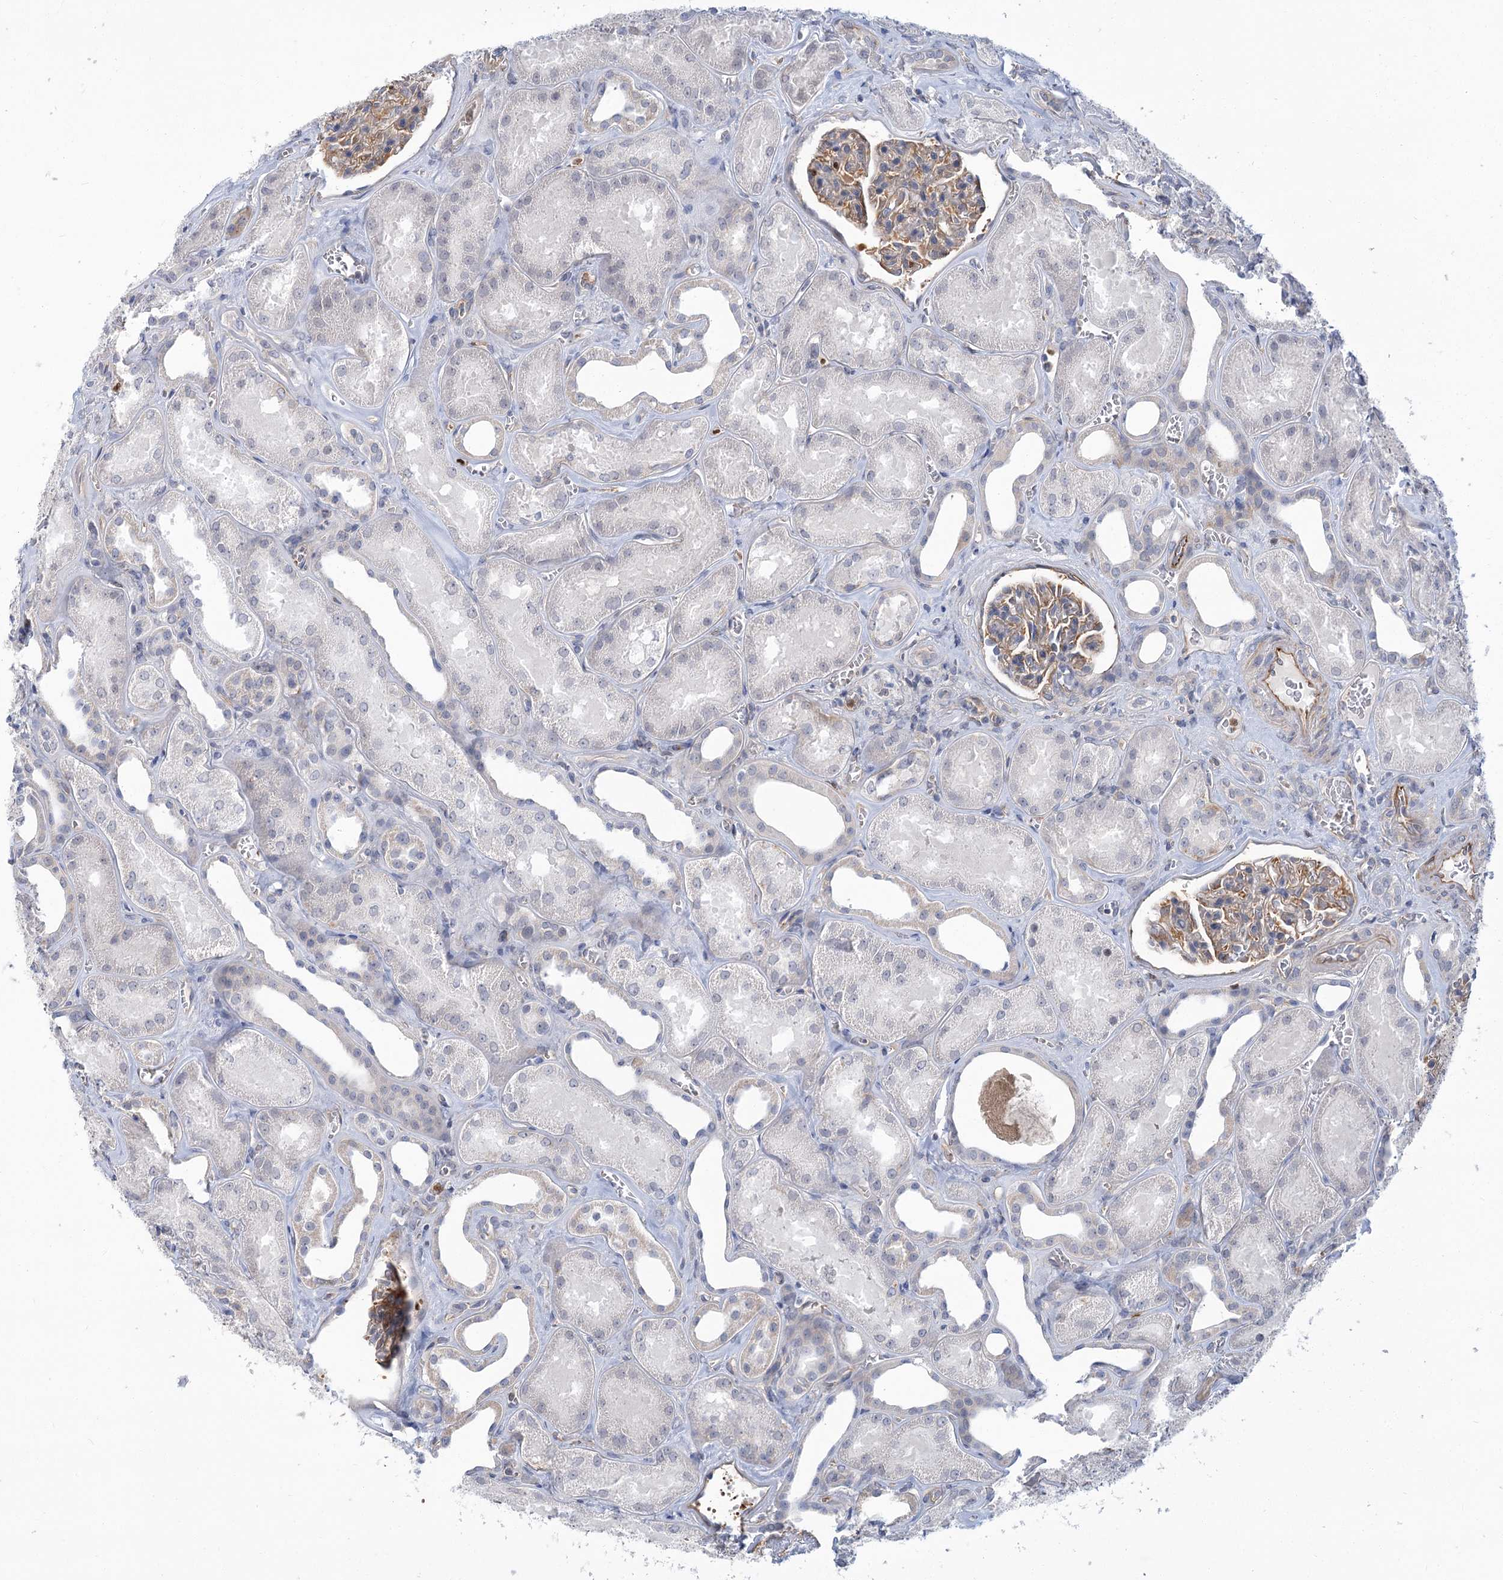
{"staining": {"intensity": "moderate", "quantity": "25%-75%", "location": "cytoplasmic/membranous"}, "tissue": "kidney", "cell_type": "Cells in glomeruli", "image_type": "normal", "snomed": [{"axis": "morphology", "description": "Normal tissue, NOS"}, {"axis": "morphology", "description": "Adenocarcinoma, NOS"}, {"axis": "topography", "description": "Kidney"}], "caption": "Immunohistochemical staining of benign kidney displays medium levels of moderate cytoplasmic/membranous expression in about 25%-75% of cells in glomeruli.", "gene": "THAP6", "patient": {"sex": "female", "age": 68}}